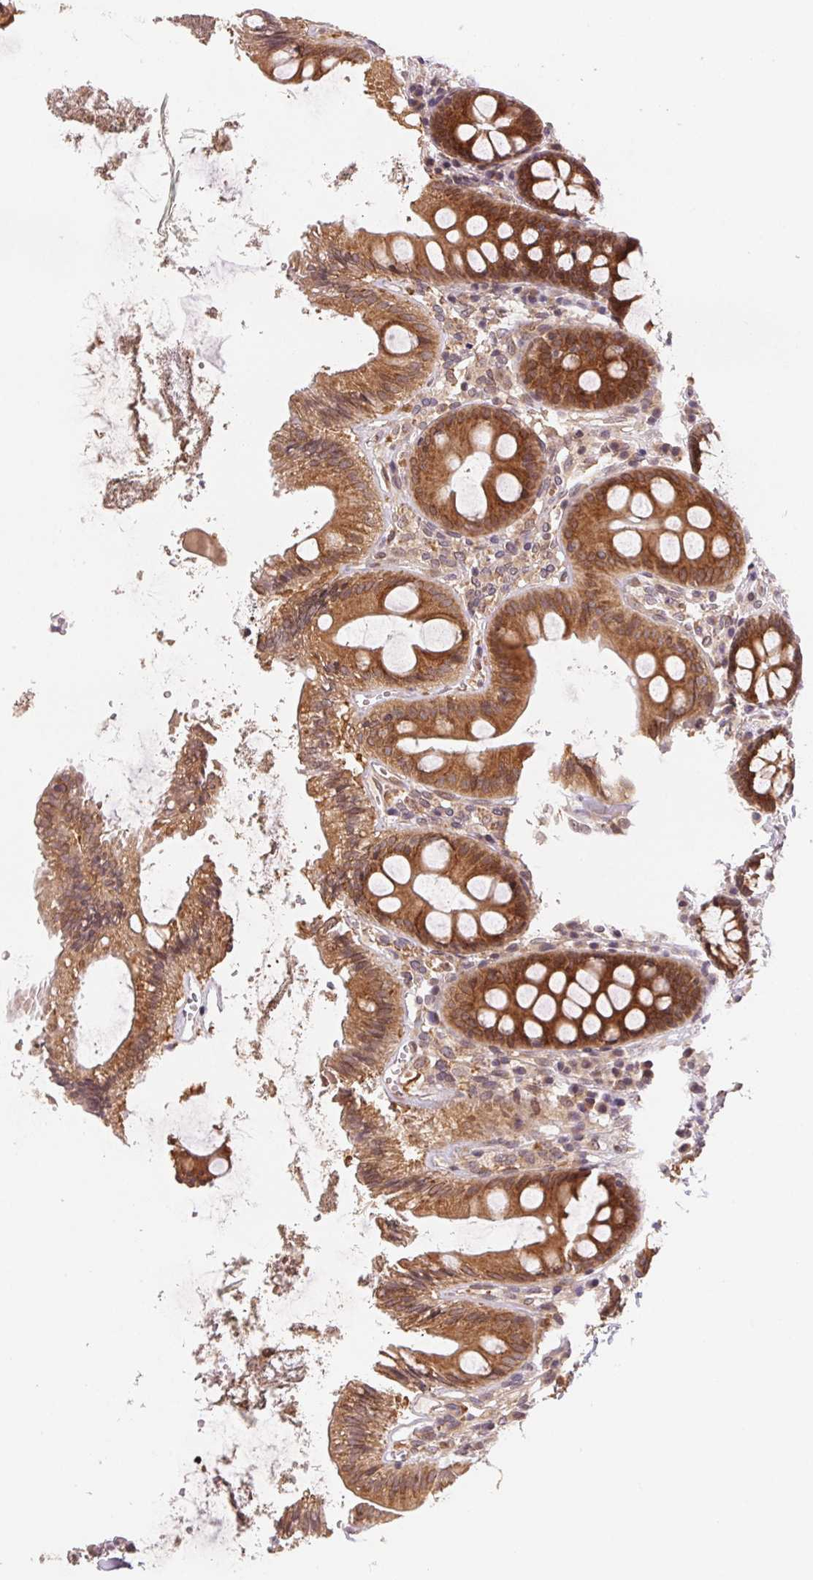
{"staining": {"intensity": "moderate", "quantity": ">75%", "location": "cytoplasmic/membranous"}, "tissue": "colon", "cell_type": "Glandular cells", "image_type": "normal", "snomed": [{"axis": "morphology", "description": "Normal tissue, NOS"}, {"axis": "topography", "description": "Colon"}], "caption": "Immunohistochemistry (DAB (3,3'-diaminobenzidine)) staining of benign human colon demonstrates moderate cytoplasmic/membranous protein positivity in about >75% of glandular cells. Using DAB (brown) and hematoxylin (blue) stains, captured at high magnification using brightfield microscopy.", "gene": "EI24", "patient": {"sex": "male", "age": 84}}